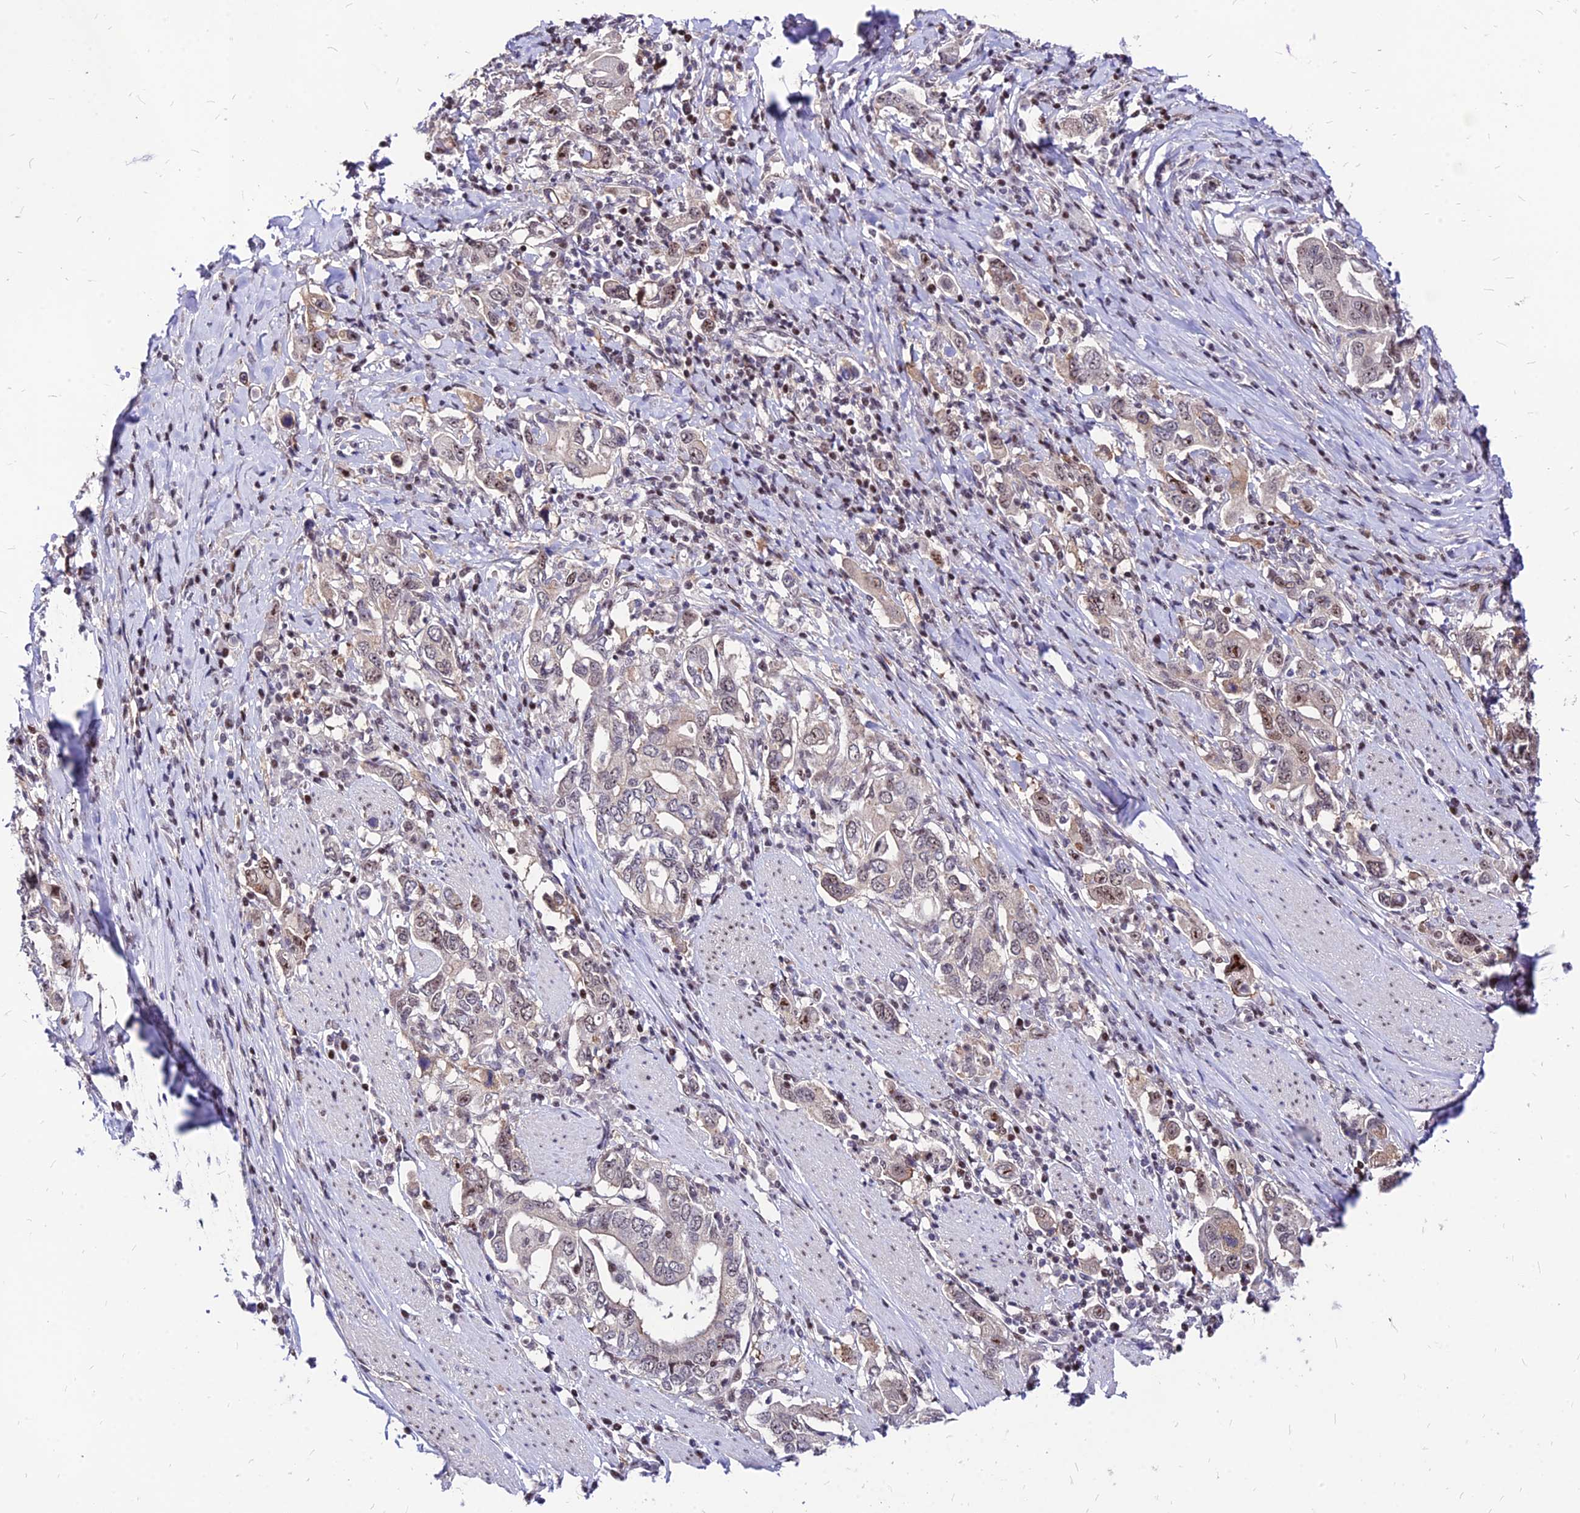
{"staining": {"intensity": "moderate", "quantity": "<25%", "location": "nuclear"}, "tissue": "stomach cancer", "cell_type": "Tumor cells", "image_type": "cancer", "snomed": [{"axis": "morphology", "description": "Adenocarcinoma, NOS"}, {"axis": "topography", "description": "Stomach, upper"}, {"axis": "topography", "description": "Stomach"}], "caption": "Stomach adenocarcinoma stained with a protein marker displays moderate staining in tumor cells.", "gene": "DDX55", "patient": {"sex": "male", "age": 62}}